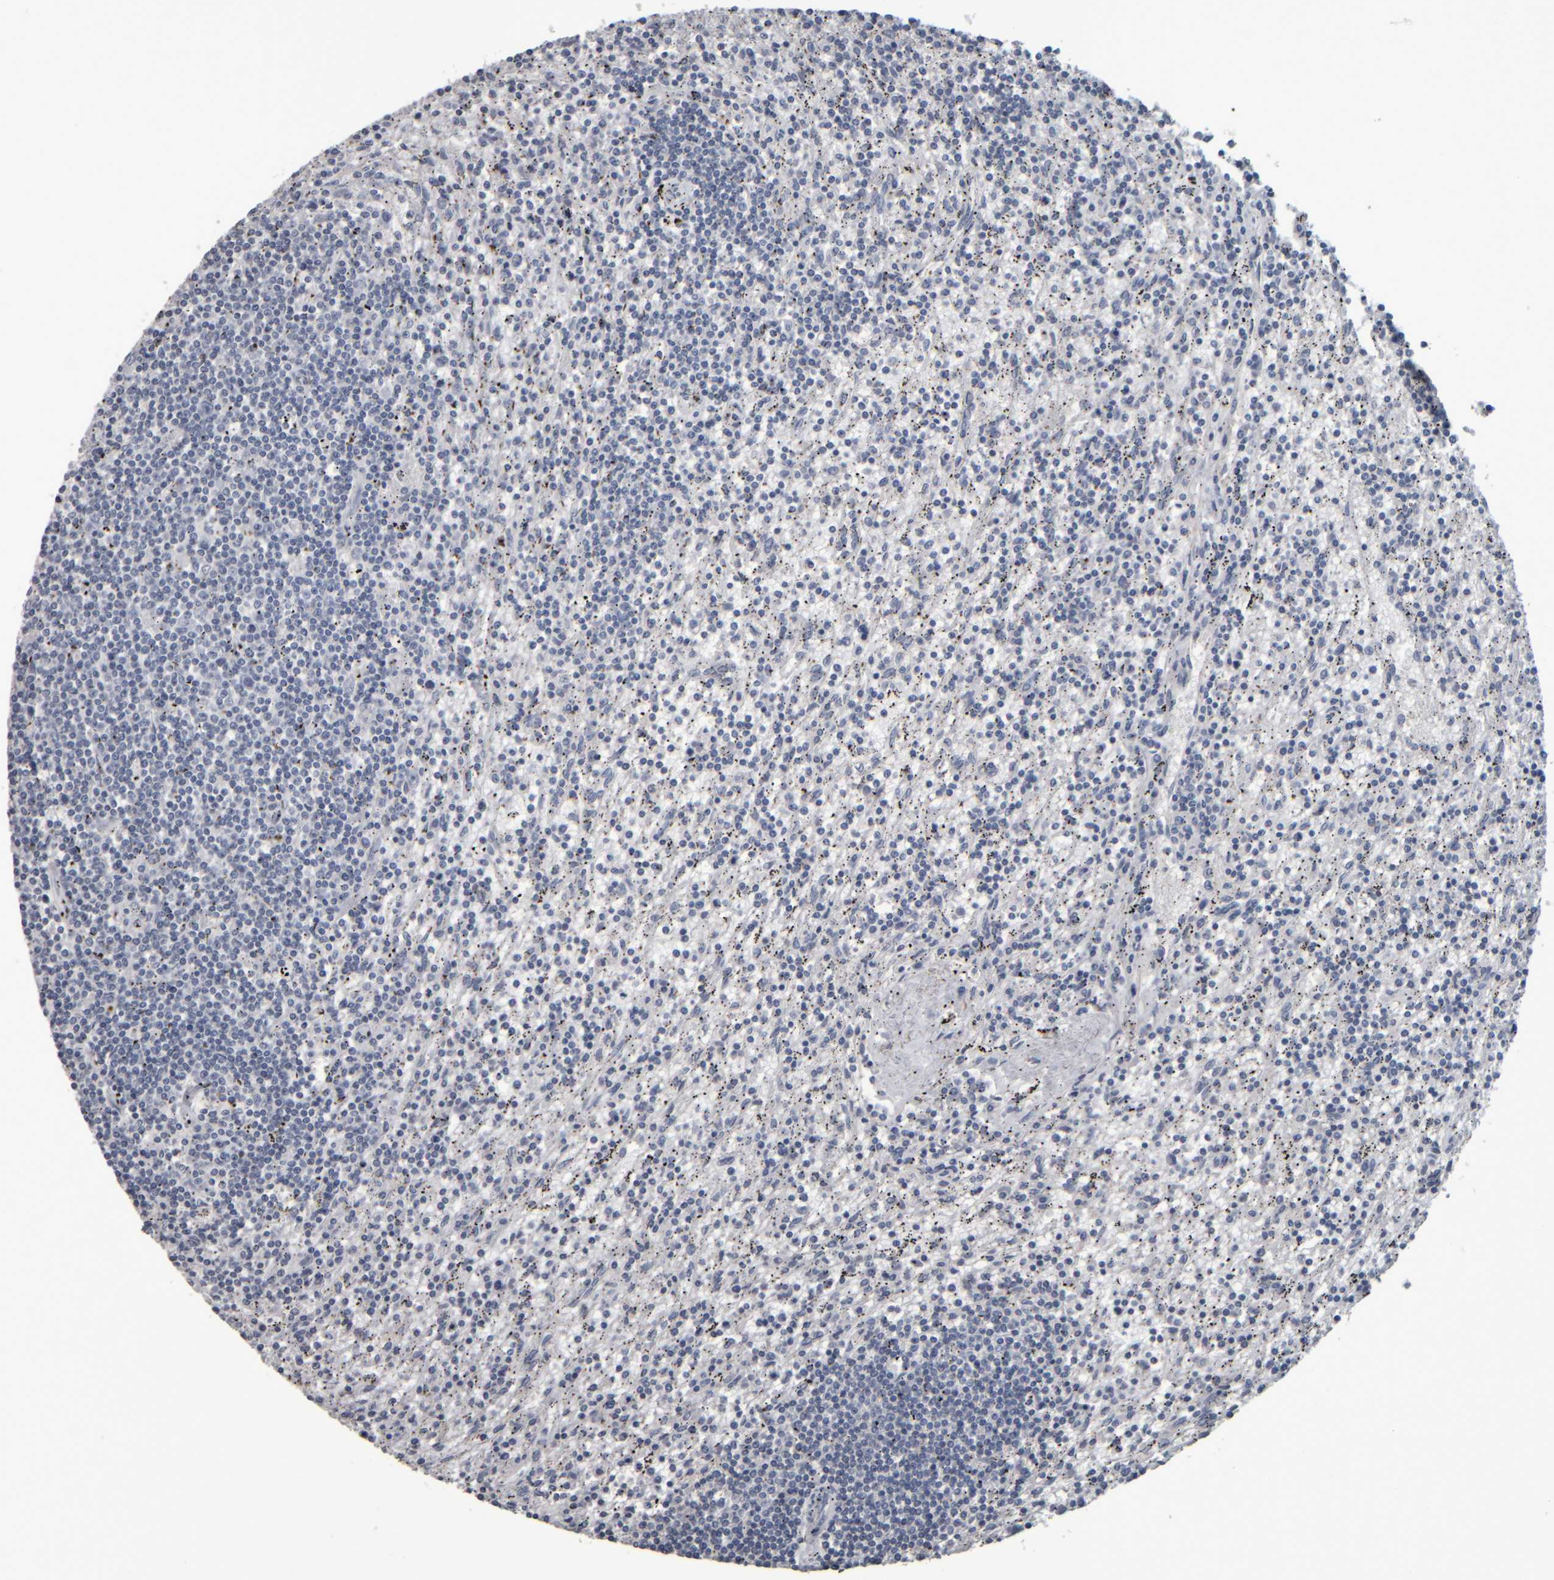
{"staining": {"intensity": "negative", "quantity": "none", "location": "none"}, "tissue": "lymphoma", "cell_type": "Tumor cells", "image_type": "cancer", "snomed": [{"axis": "morphology", "description": "Malignant lymphoma, non-Hodgkin's type, Low grade"}, {"axis": "topography", "description": "Spleen"}], "caption": "IHC image of neoplastic tissue: human low-grade malignant lymphoma, non-Hodgkin's type stained with DAB (3,3'-diaminobenzidine) reveals no significant protein staining in tumor cells.", "gene": "CAVIN4", "patient": {"sex": "male", "age": 76}}